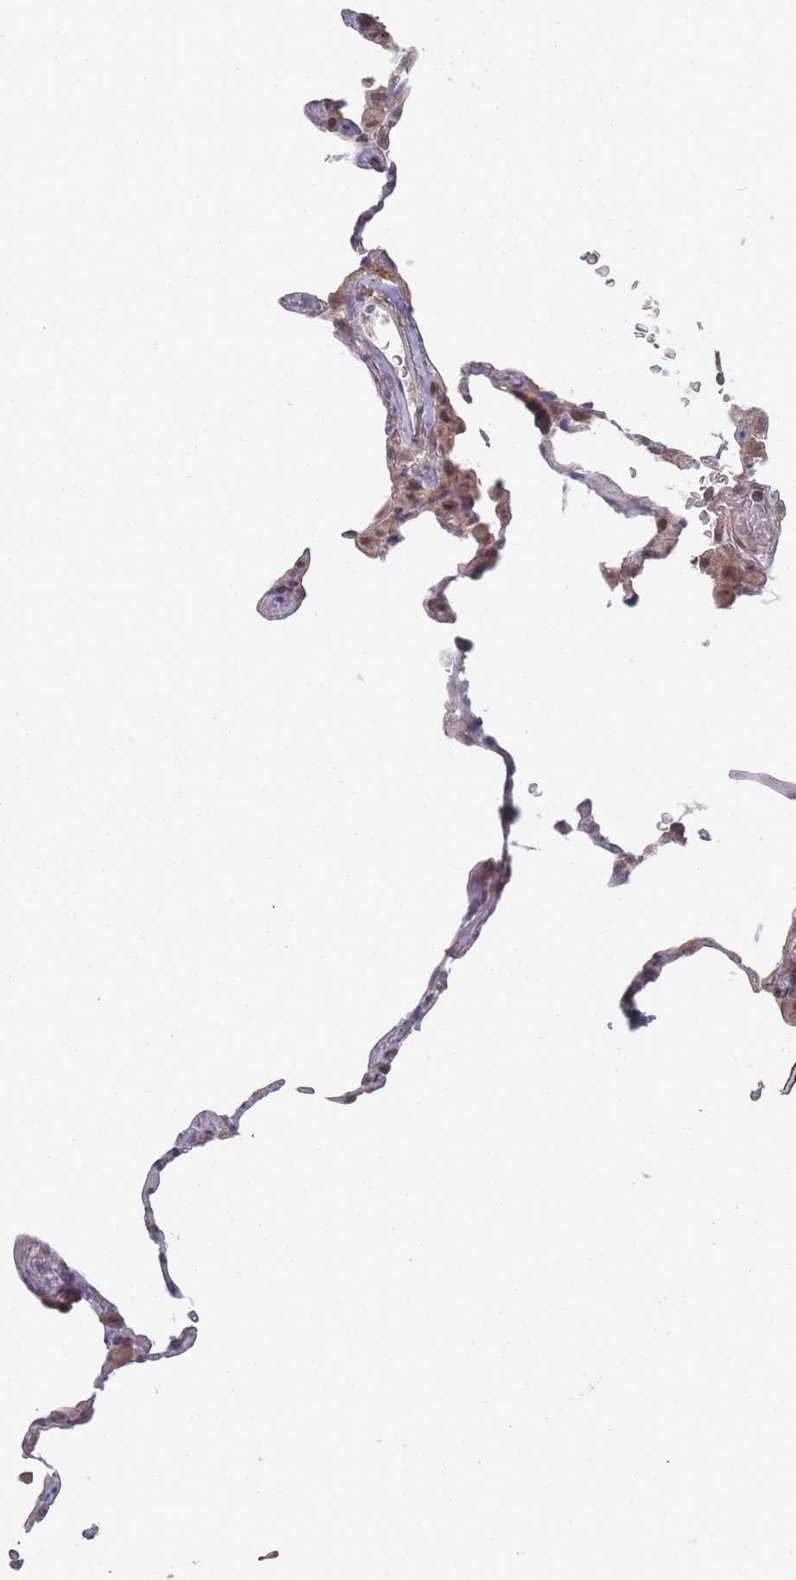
{"staining": {"intensity": "moderate", "quantity": "25%-75%", "location": "nuclear"}, "tissue": "lung", "cell_type": "Alveolar cells", "image_type": "normal", "snomed": [{"axis": "morphology", "description": "Normal tissue, NOS"}, {"axis": "topography", "description": "Lung"}], "caption": "Lung stained with IHC reveals moderate nuclear staining in about 25%-75% of alveolar cells. (Brightfield microscopy of DAB IHC at high magnification).", "gene": "CNTRL", "patient": {"sex": "female", "age": 57}}